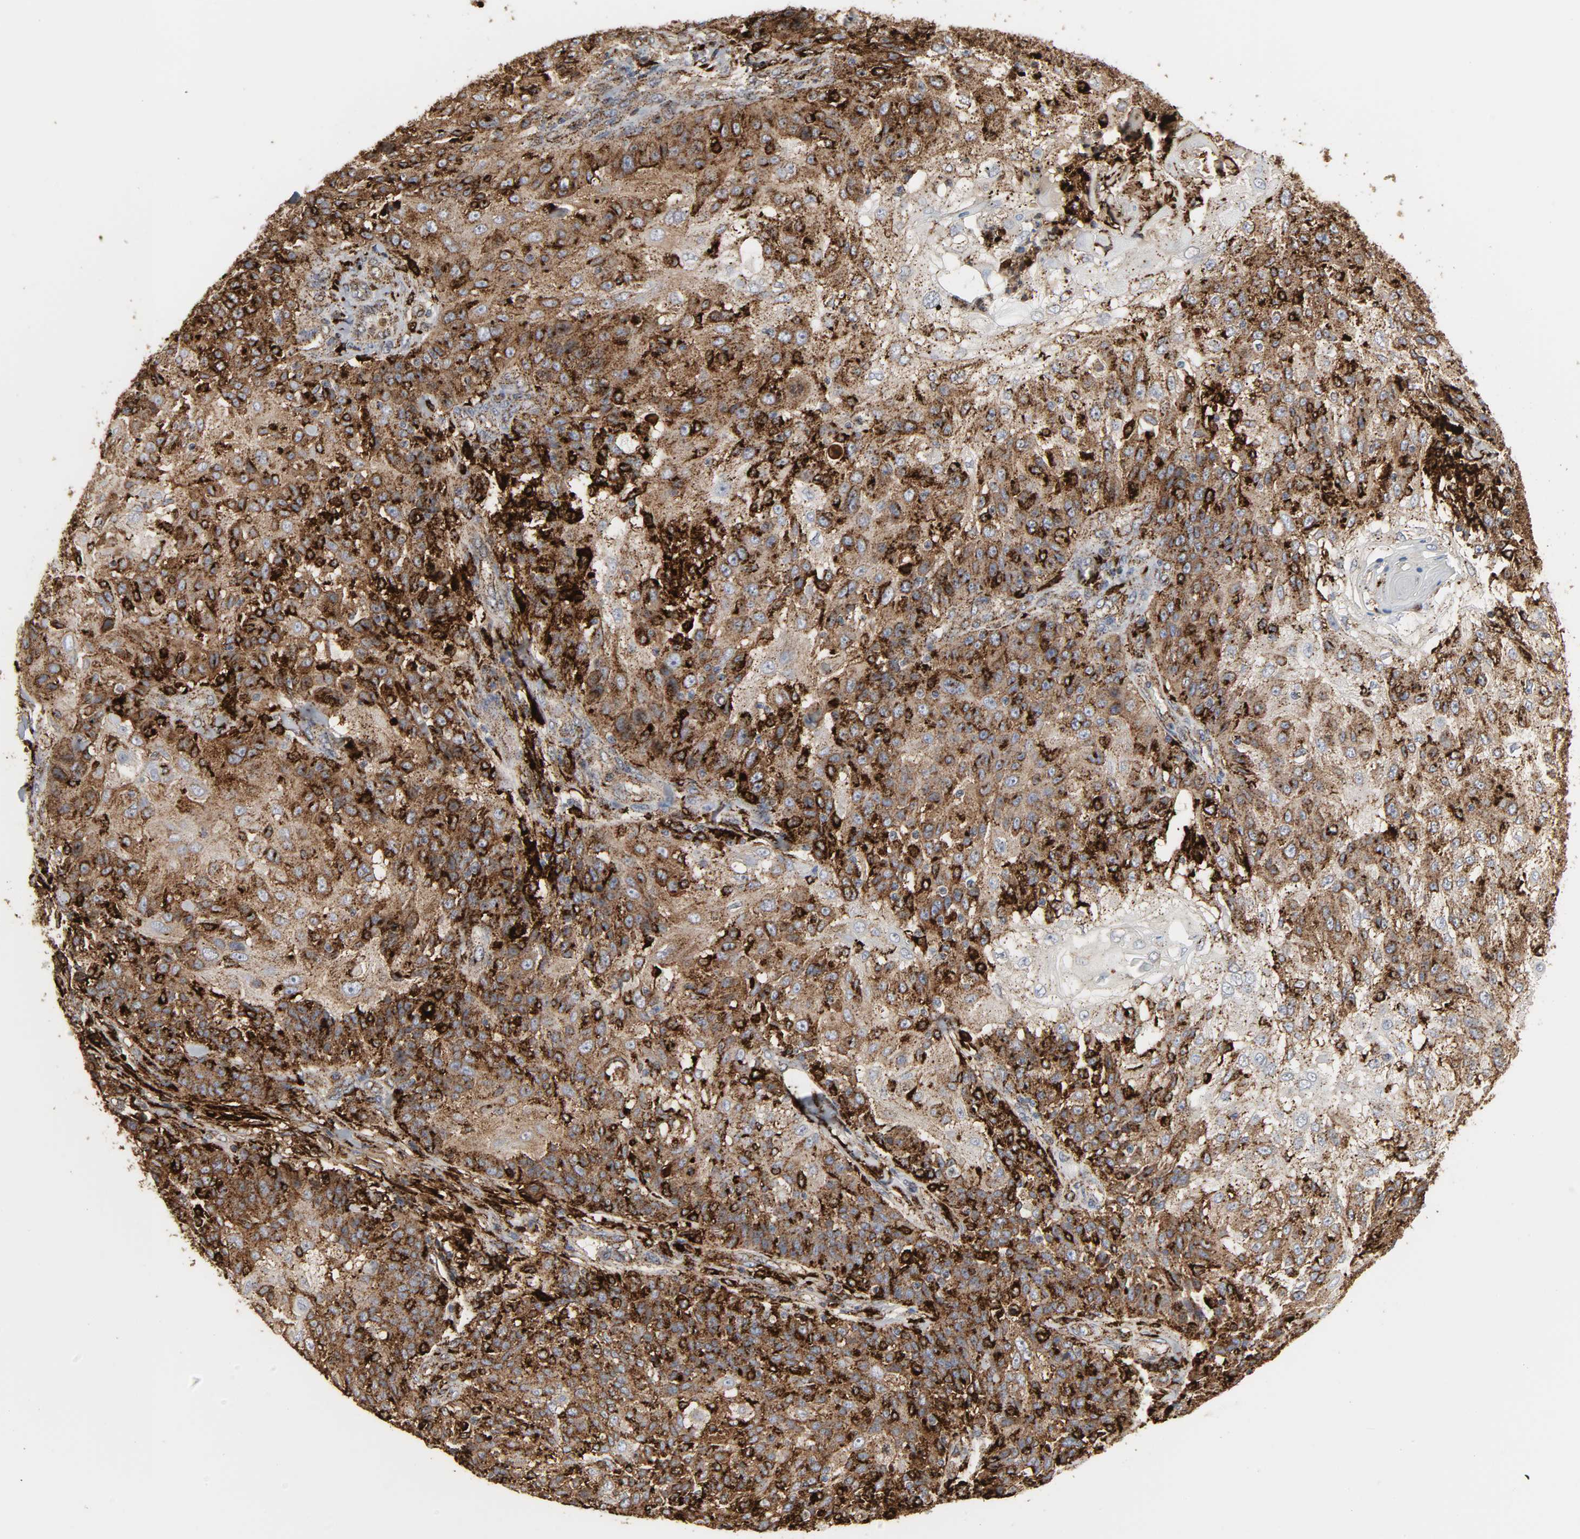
{"staining": {"intensity": "strong", "quantity": ">75%", "location": "cytoplasmic/membranous"}, "tissue": "skin cancer", "cell_type": "Tumor cells", "image_type": "cancer", "snomed": [{"axis": "morphology", "description": "Normal tissue, NOS"}, {"axis": "morphology", "description": "Squamous cell carcinoma, NOS"}, {"axis": "topography", "description": "Skin"}], "caption": "Strong cytoplasmic/membranous expression is present in approximately >75% of tumor cells in skin cancer (squamous cell carcinoma). (DAB IHC with brightfield microscopy, high magnification).", "gene": "PSAP", "patient": {"sex": "female", "age": 83}}